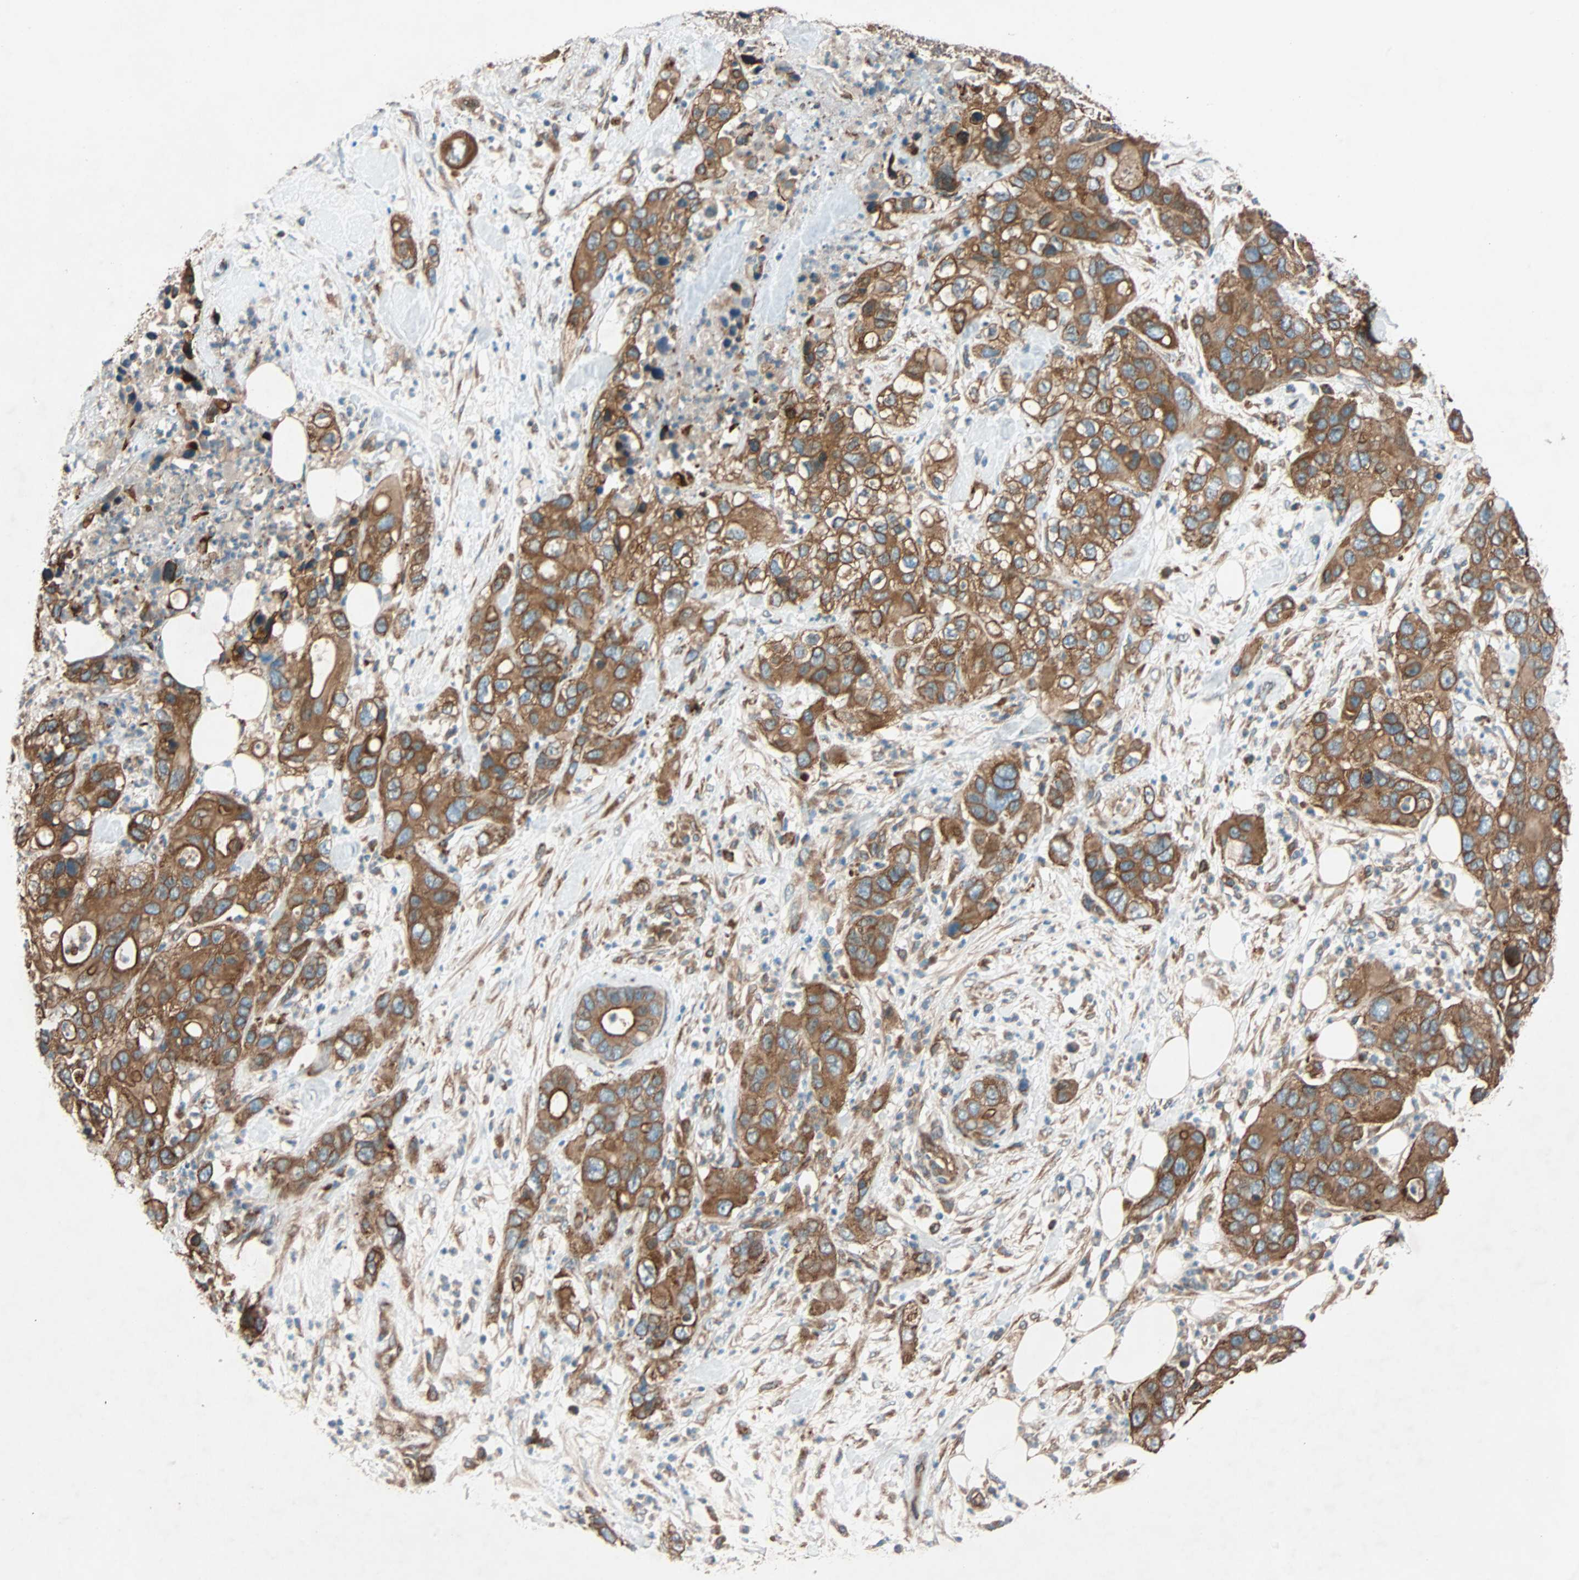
{"staining": {"intensity": "moderate", "quantity": ">75%", "location": "cytoplasmic/membranous"}, "tissue": "pancreatic cancer", "cell_type": "Tumor cells", "image_type": "cancer", "snomed": [{"axis": "morphology", "description": "Adenocarcinoma, NOS"}, {"axis": "topography", "description": "Pancreas"}], "caption": "This is an image of IHC staining of pancreatic cancer, which shows moderate positivity in the cytoplasmic/membranous of tumor cells.", "gene": "PHYH", "patient": {"sex": "female", "age": 71}}